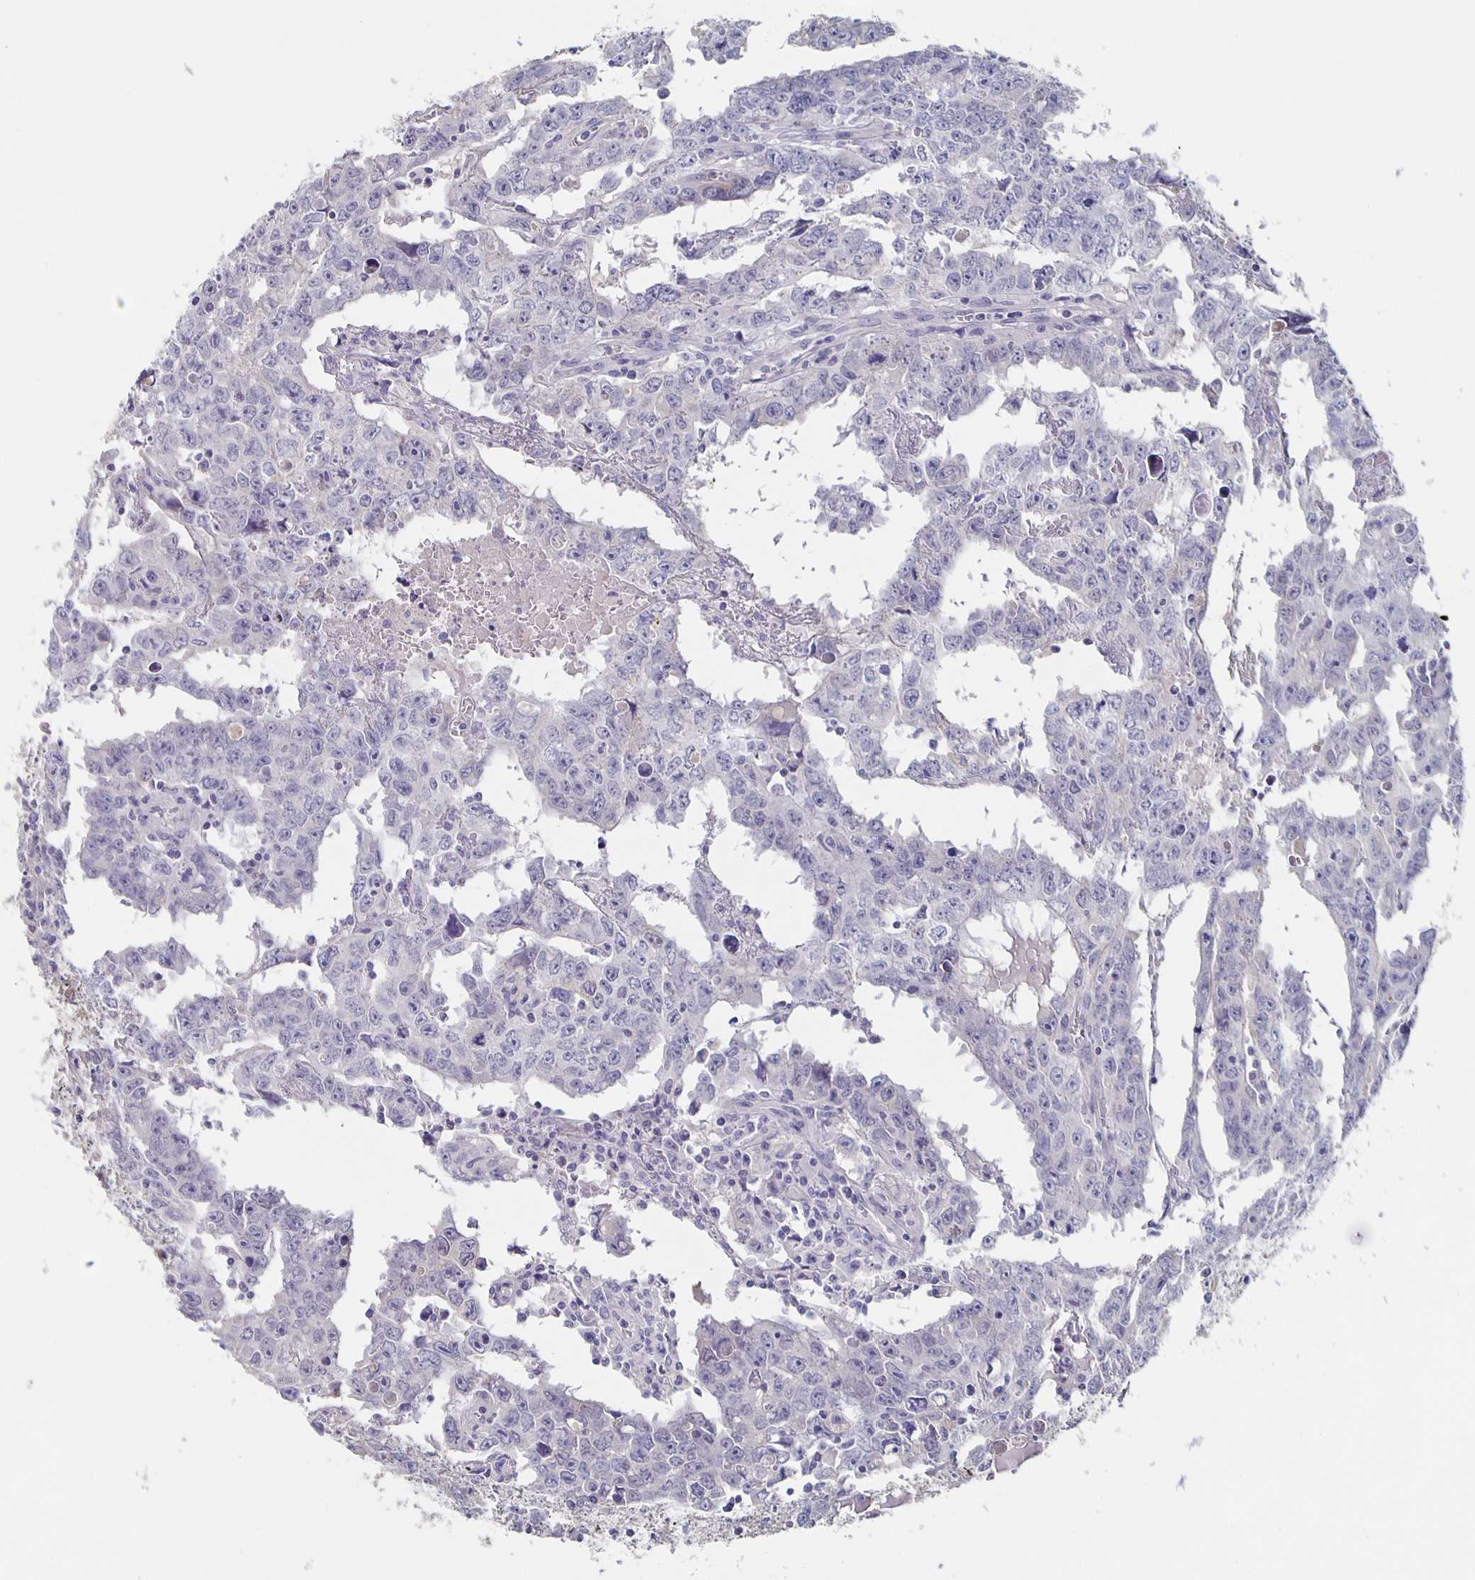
{"staining": {"intensity": "negative", "quantity": "none", "location": "none"}, "tissue": "testis cancer", "cell_type": "Tumor cells", "image_type": "cancer", "snomed": [{"axis": "morphology", "description": "Carcinoma, Embryonal, NOS"}, {"axis": "topography", "description": "Testis"}], "caption": "Tumor cells are negative for brown protein staining in embryonal carcinoma (testis). (Brightfield microscopy of DAB (3,3'-diaminobenzidine) immunohistochemistry (IHC) at high magnification).", "gene": "CACNA2D2", "patient": {"sex": "male", "age": 22}}